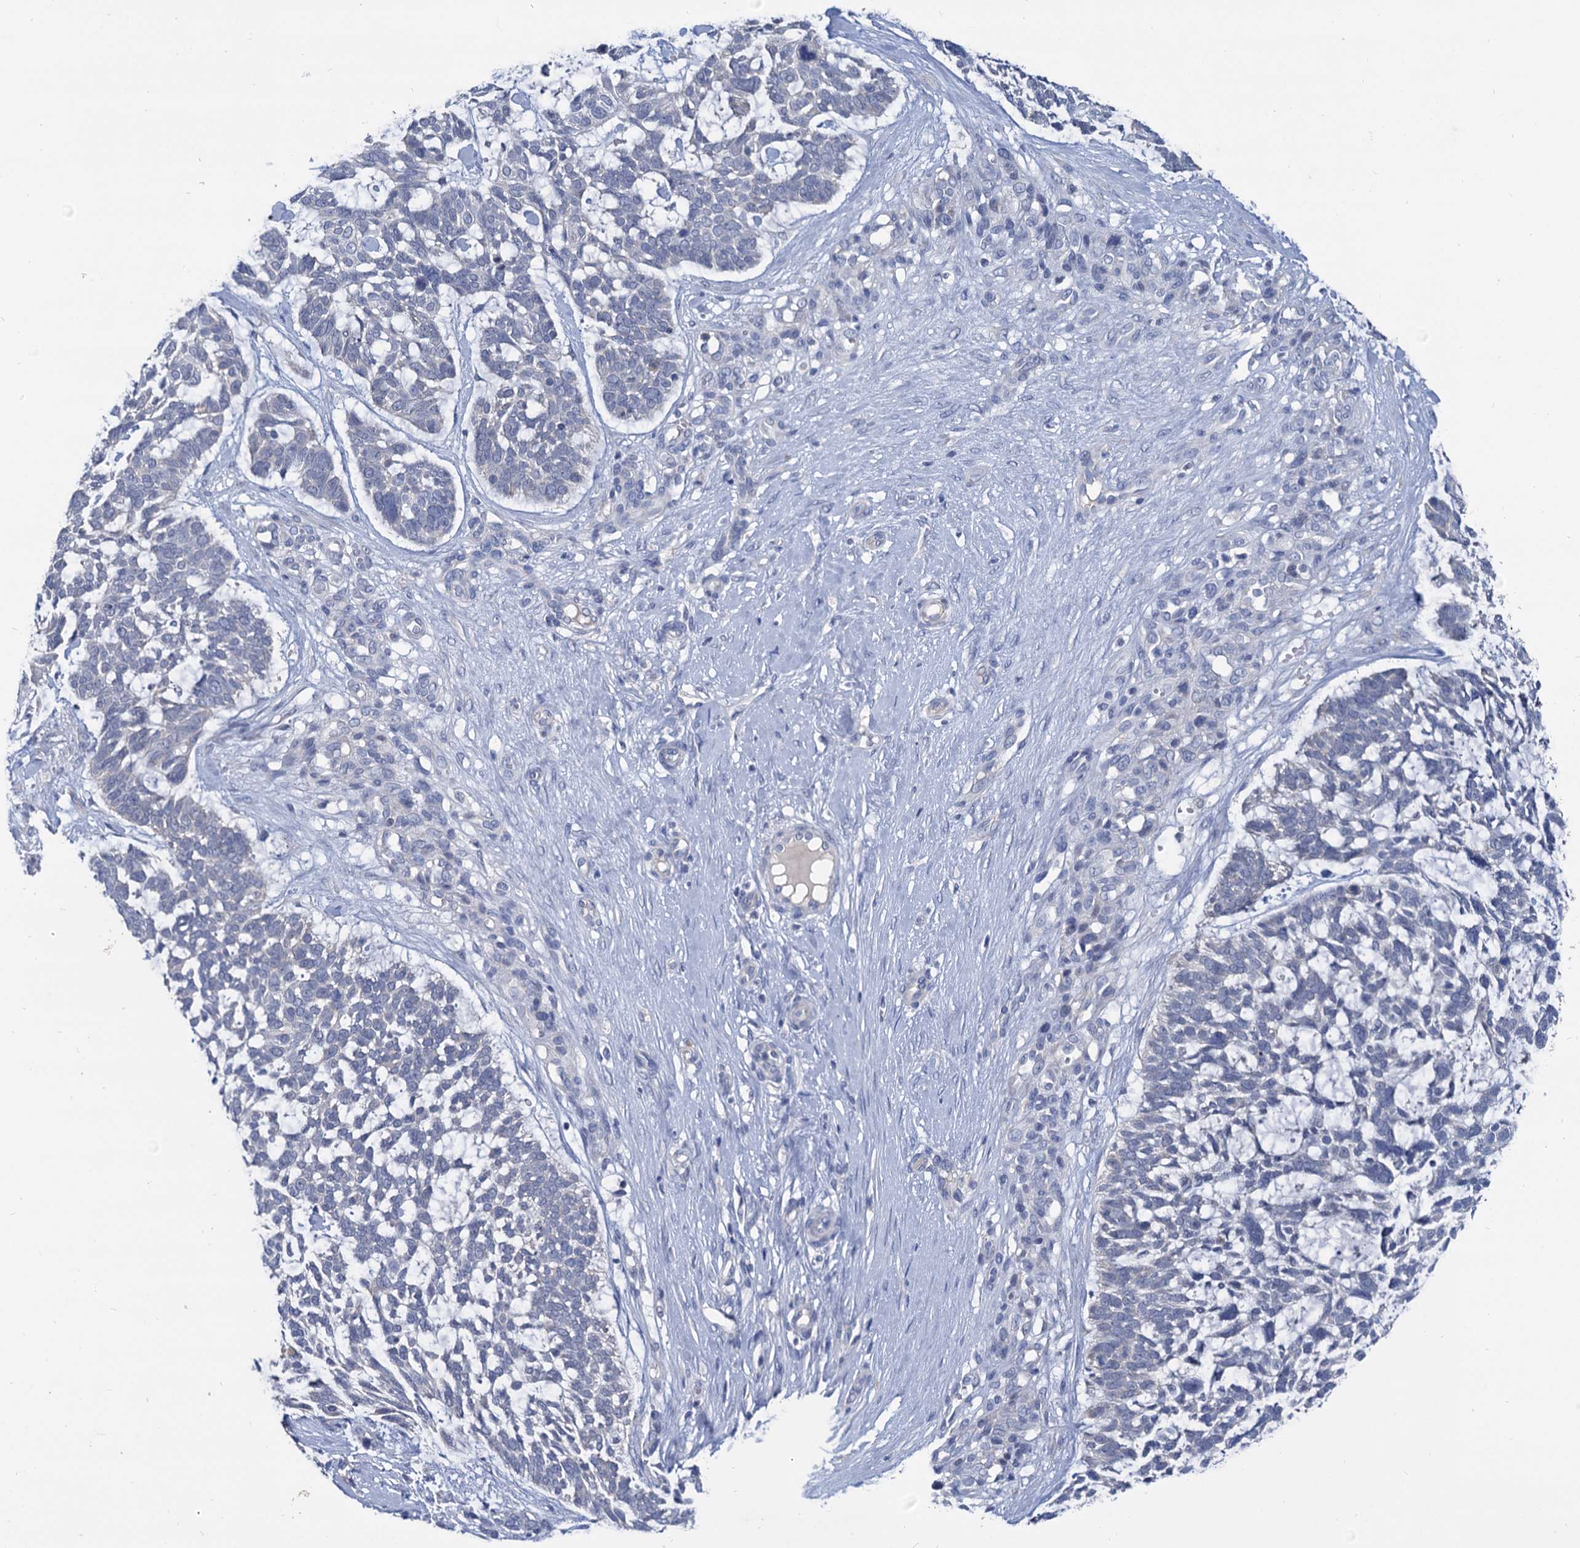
{"staining": {"intensity": "negative", "quantity": "none", "location": "none"}, "tissue": "skin cancer", "cell_type": "Tumor cells", "image_type": "cancer", "snomed": [{"axis": "morphology", "description": "Basal cell carcinoma"}, {"axis": "topography", "description": "Skin"}], "caption": "There is no significant expression in tumor cells of skin cancer.", "gene": "ANKRD42", "patient": {"sex": "male", "age": 88}}